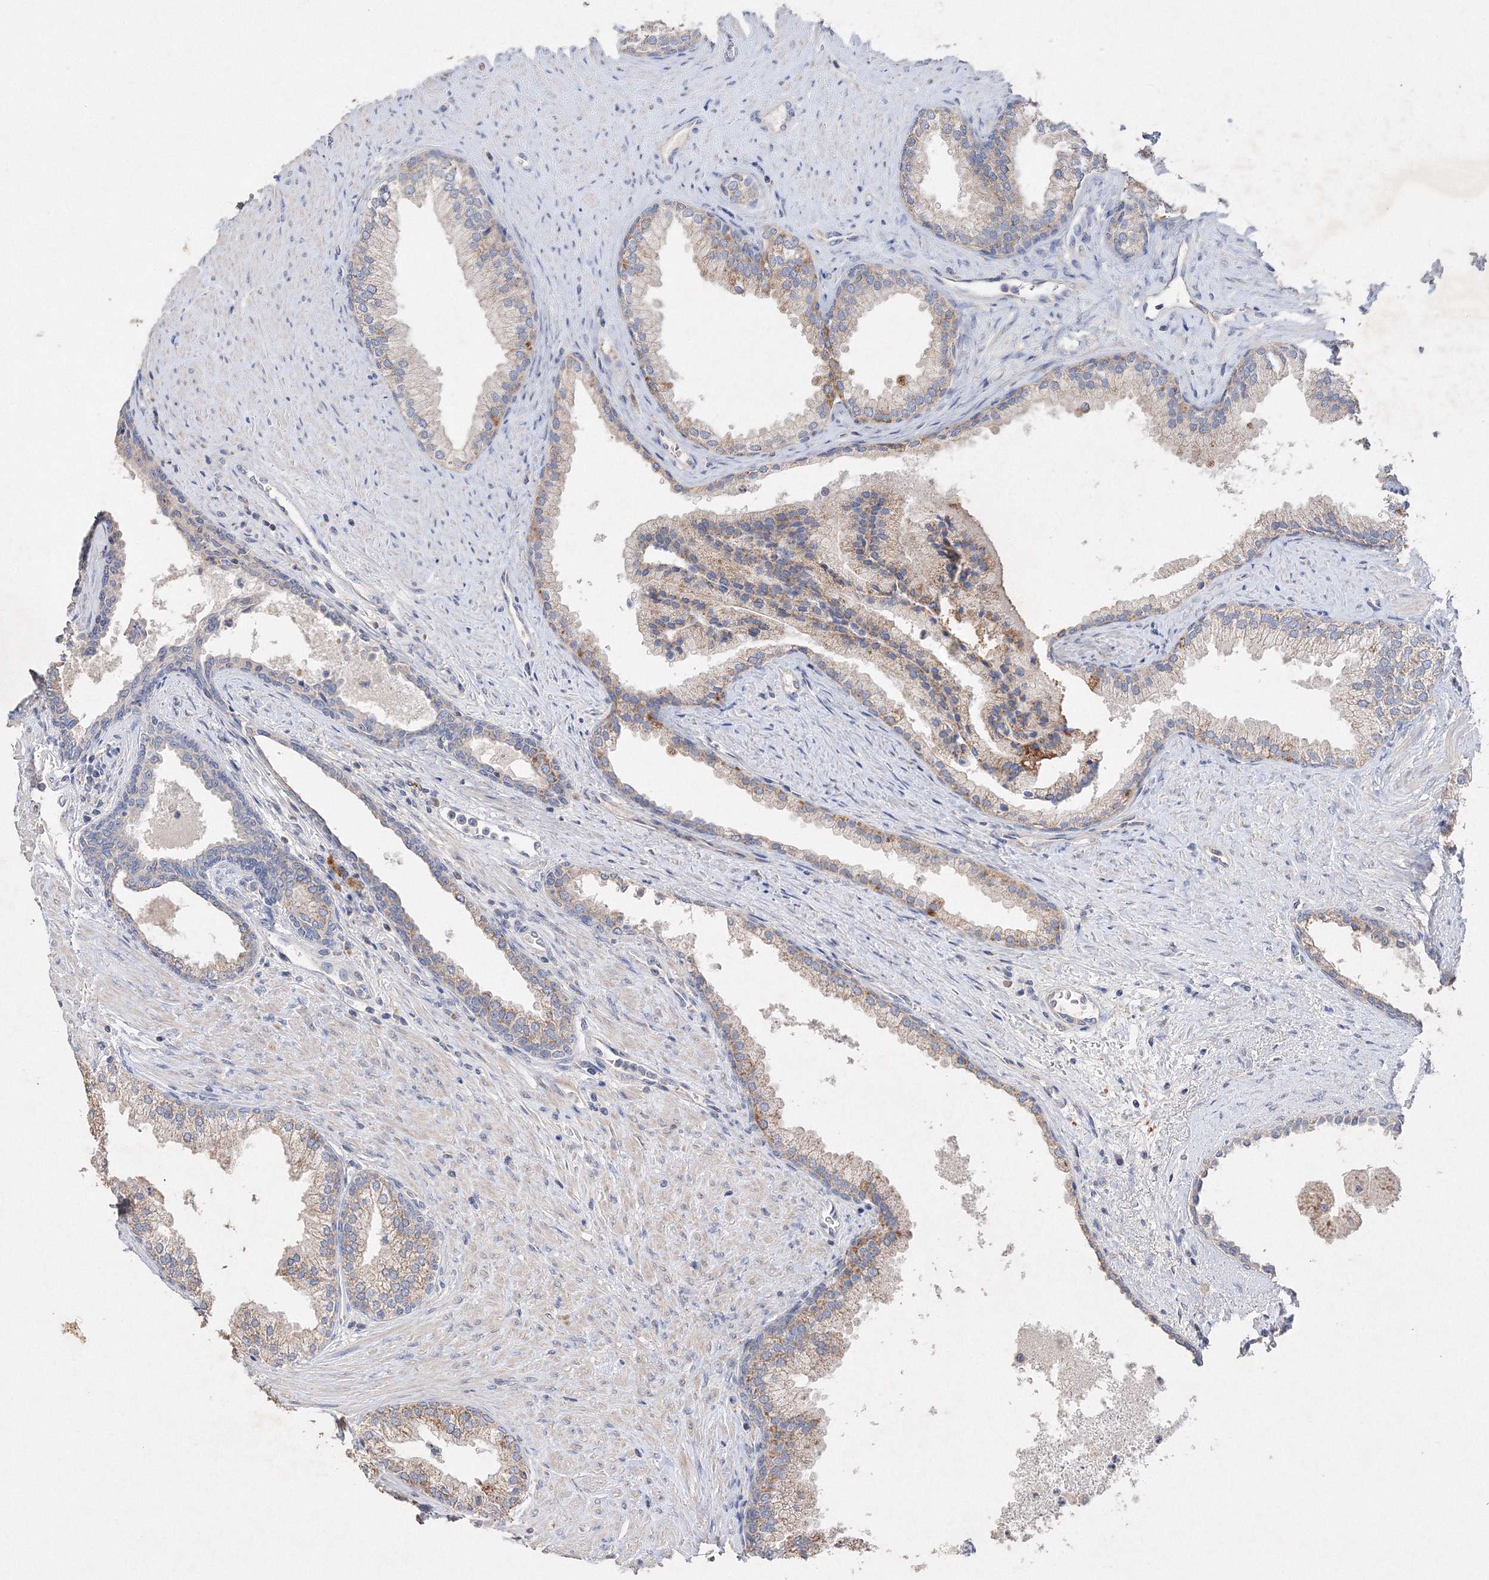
{"staining": {"intensity": "moderate", "quantity": "<25%", "location": "cytoplasmic/membranous"}, "tissue": "prostate", "cell_type": "Glandular cells", "image_type": "normal", "snomed": [{"axis": "morphology", "description": "Normal tissue, NOS"}, {"axis": "topography", "description": "Prostate"}], "caption": "The image exhibits immunohistochemical staining of unremarkable prostate. There is moderate cytoplasmic/membranous staining is appreciated in about <25% of glandular cells.", "gene": "GLS", "patient": {"sex": "male", "age": 76}}